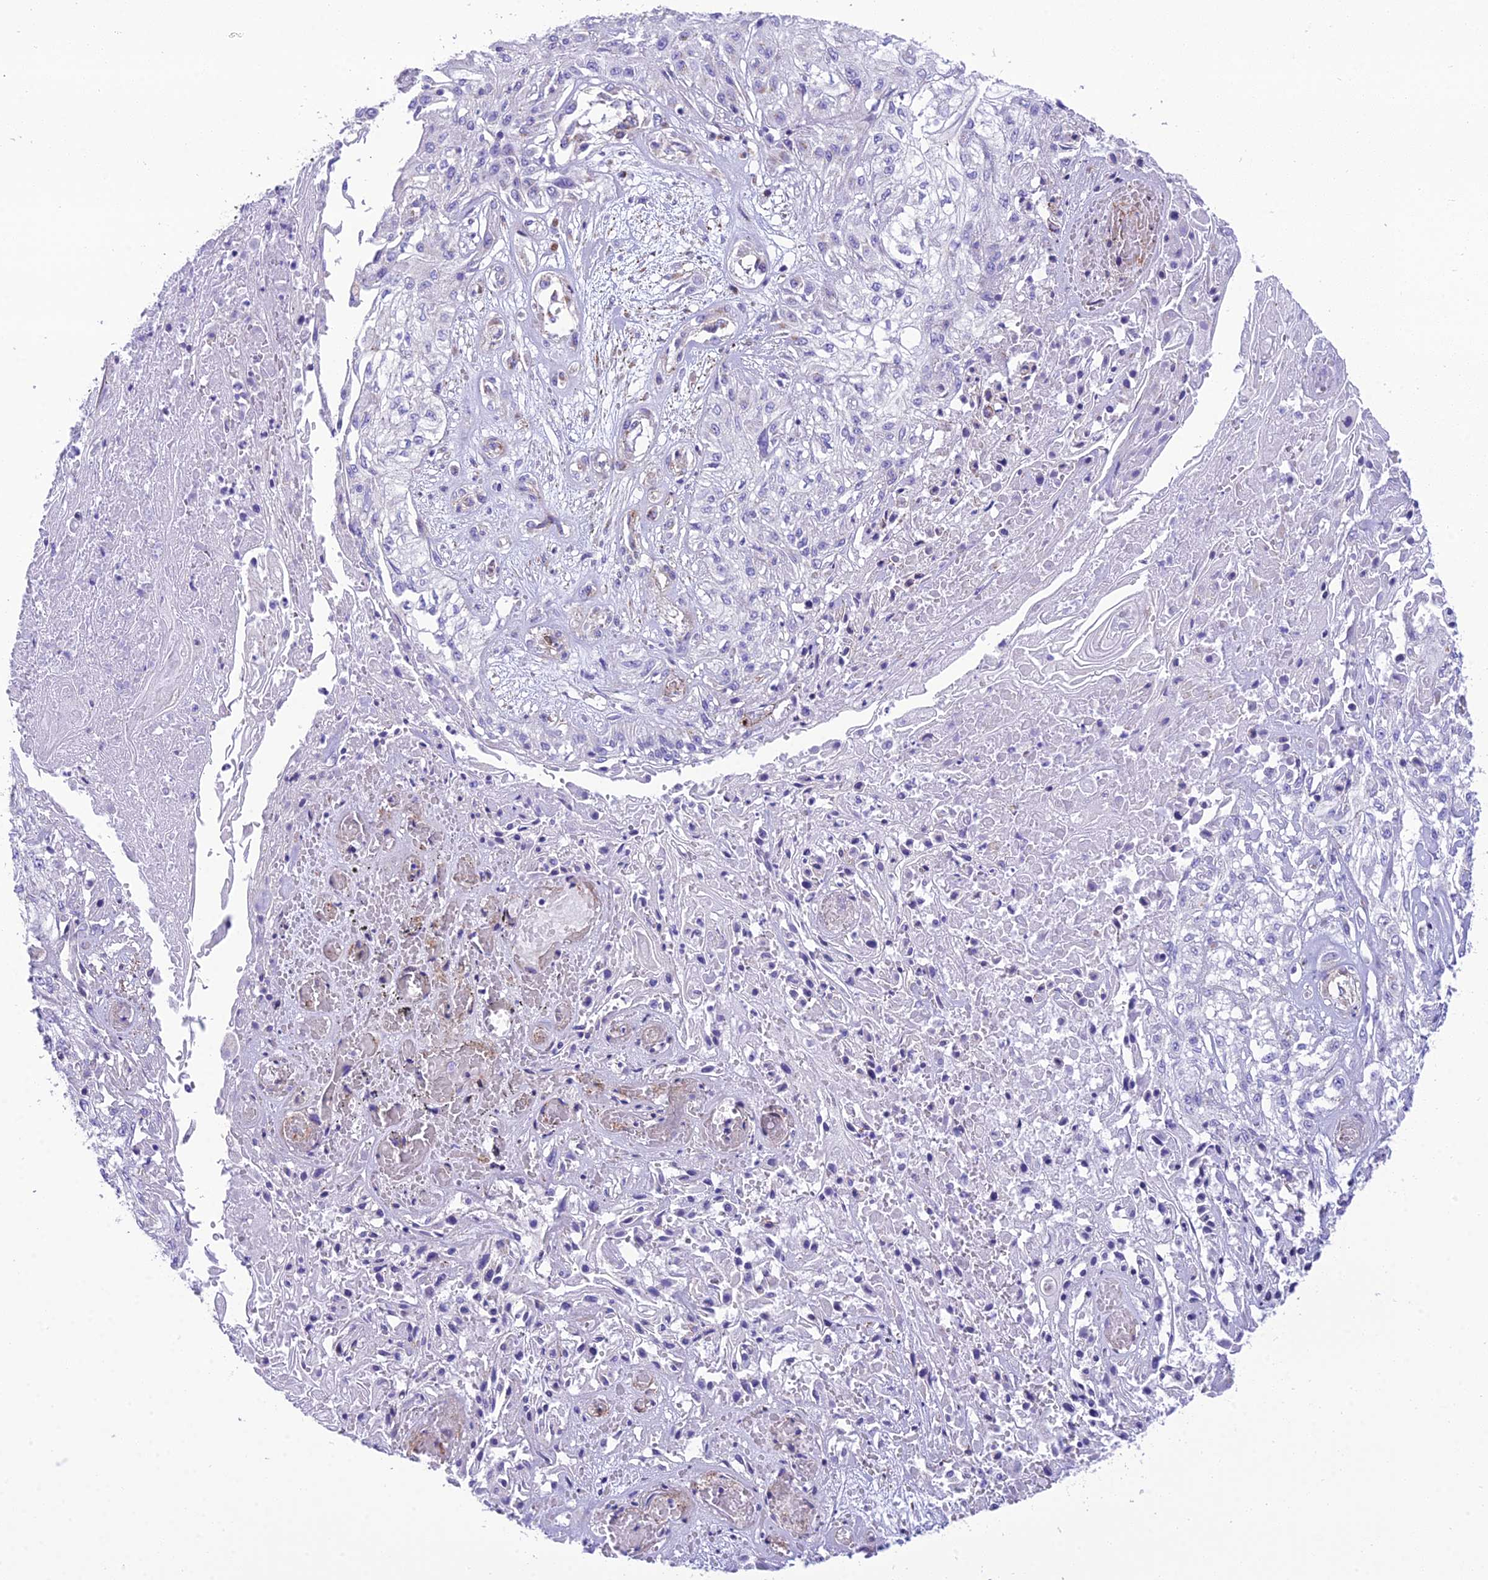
{"staining": {"intensity": "negative", "quantity": "none", "location": "none"}, "tissue": "skin cancer", "cell_type": "Tumor cells", "image_type": "cancer", "snomed": [{"axis": "morphology", "description": "Squamous cell carcinoma, NOS"}, {"axis": "morphology", "description": "Squamous cell carcinoma, metastatic, NOS"}, {"axis": "topography", "description": "Skin"}, {"axis": "topography", "description": "Lymph node"}], "caption": "Immunohistochemical staining of human skin squamous cell carcinoma displays no significant expression in tumor cells.", "gene": "GFRA1", "patient": {"sex": "male", "age": 75}}